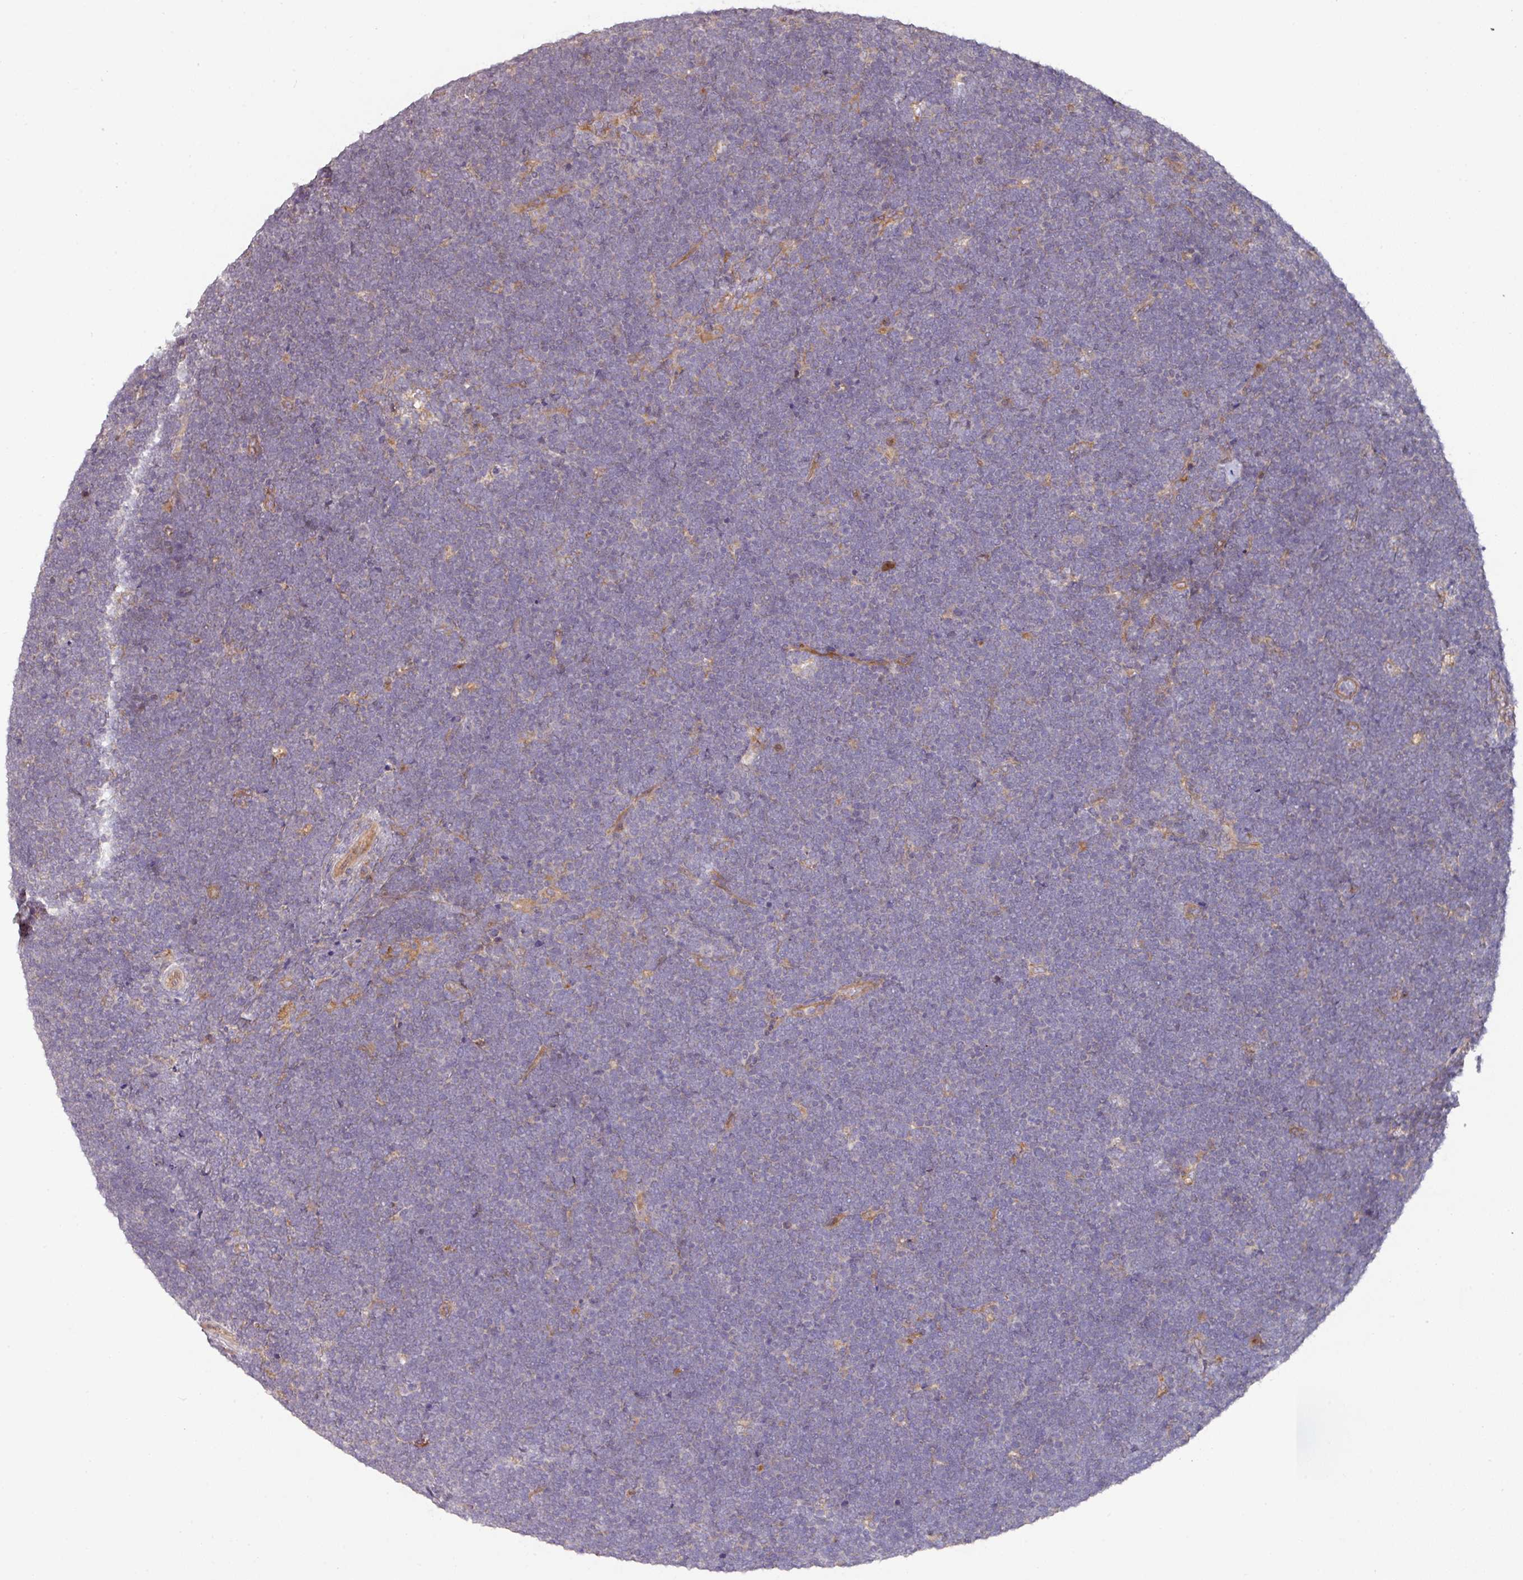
{"staining": {"intensity": "negative", "quantity": "none", "location": "none"}, "tissue": "lymphoma", "cell_type": "Tumor cells", "image_type": "cancer", "snomed": [{"axis": "morphology", "description": "Malignant lymphoma, non-Hodgkin's type, High grade"}, {"axis": "topography", "description": "Lymph node"}], "caption": "A photomicrograph of human malignant lymphoma, non-Hodgkin's type (high-grade) is negative for staining in tumor cells. The staining is performed using DAB (3,3'-diaminobenzidine) brown chromogen with nuclei counter-stained in using hematoxylin.", "gene": "CYFIP2", "patient": {"sex": "male", "age": 13}}